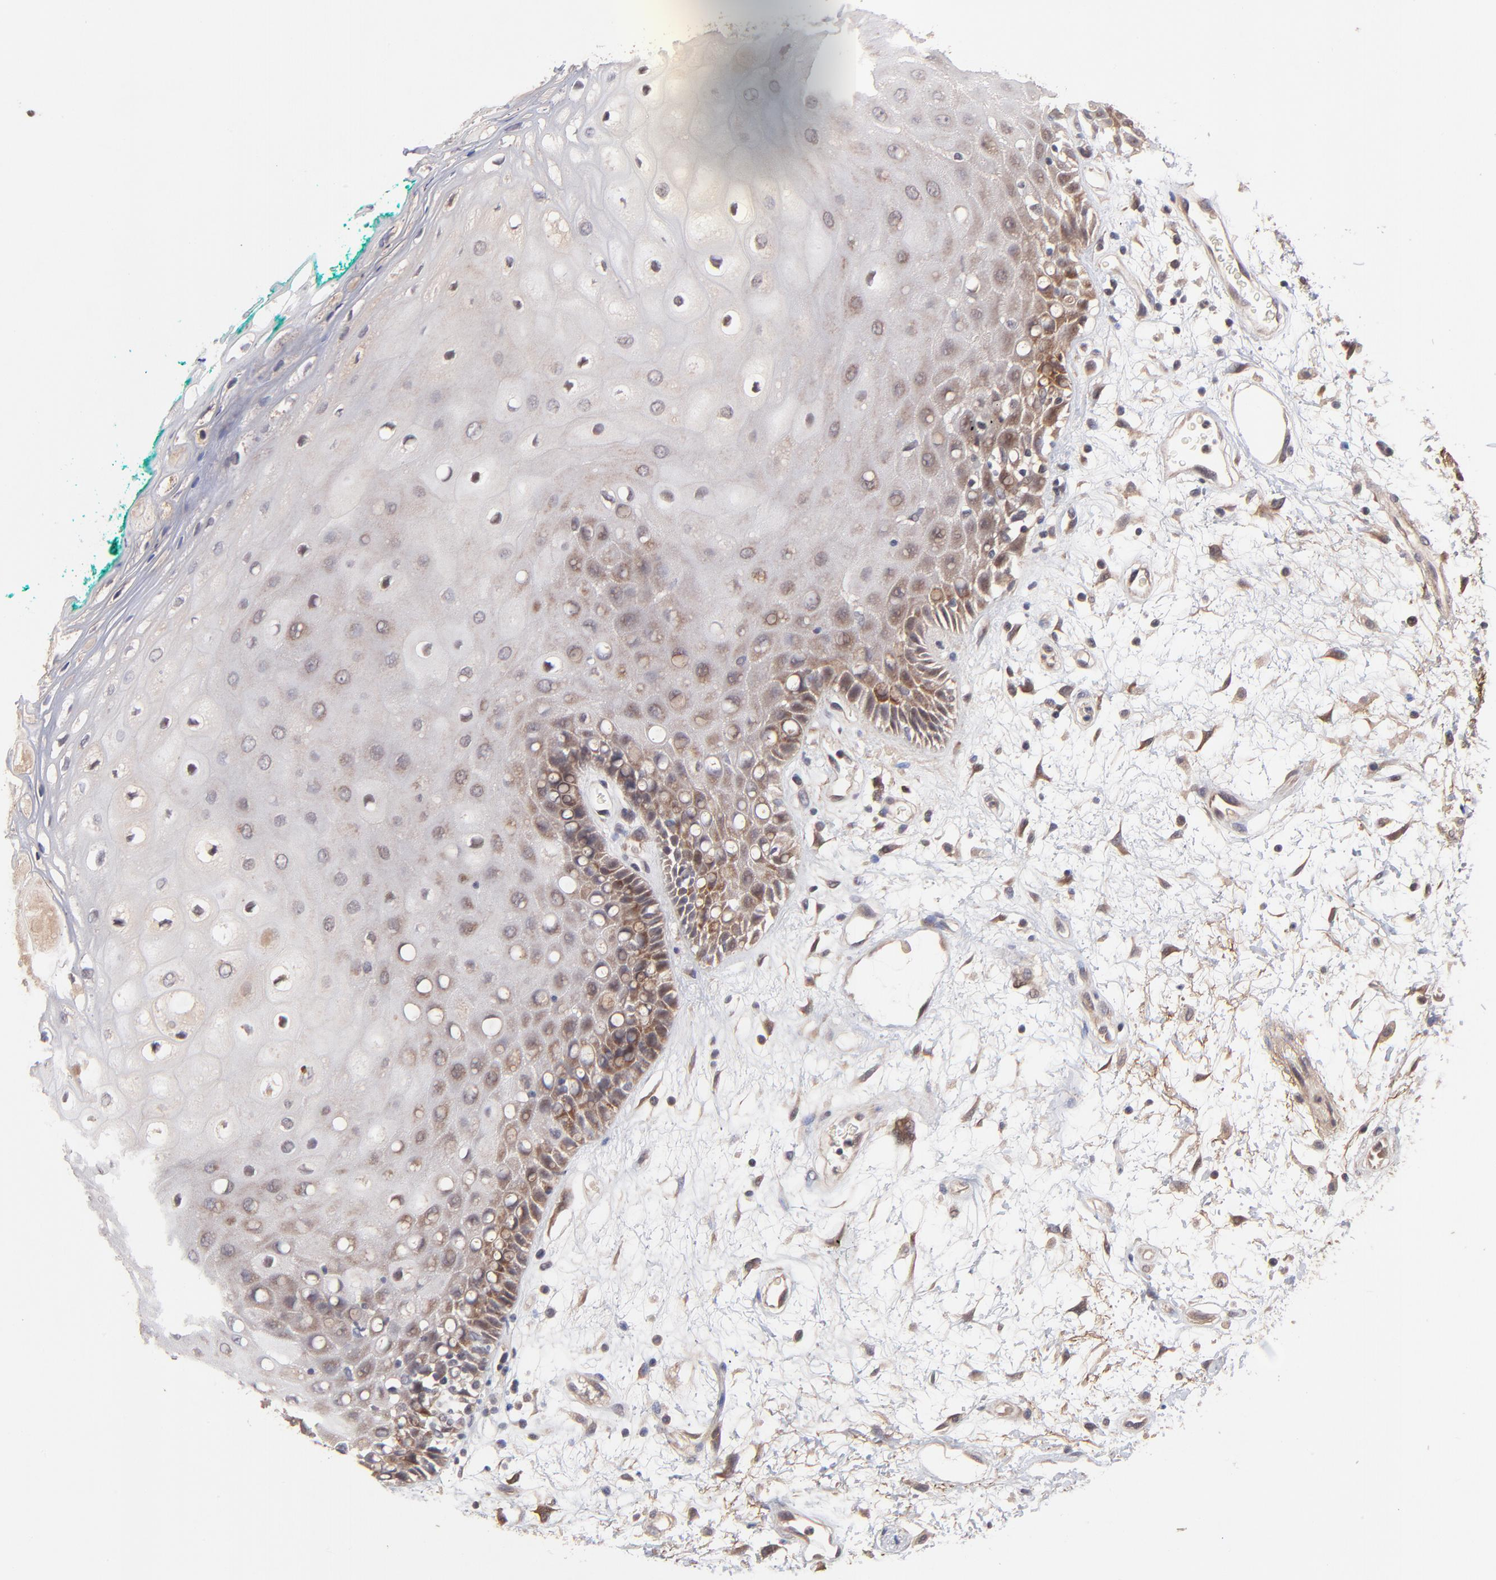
{"staining": {"intensity": "weak", "quantity": "25%-75%", "location": "cytoplasmic/membranous"}, "tissue": "oral mucosa", "cell_type": "Squamous epithelial cells", "image_type": "normal", "snomed": [{"axis": "morphology", "description": "Normal tissue, NOS"}, {"axis": "morphology", "description": "Squamous cell carcinoma, NOS"}, {"axis": "topography", "description": "Skeletal muscle"}, {"axis": "topography", "description": "Oral tissue"}, {"axis": "topography", "description": "Head-Neck"}], "caption": "Immunohistochemical staining of normal oral mucosa exhibits weak cytoplasmic/membranous protein staining in about 25%-75% of squamous epithelial cells.", "gene": "BAIAP2L2", "patient": {"sex": "female", "age": 84}}